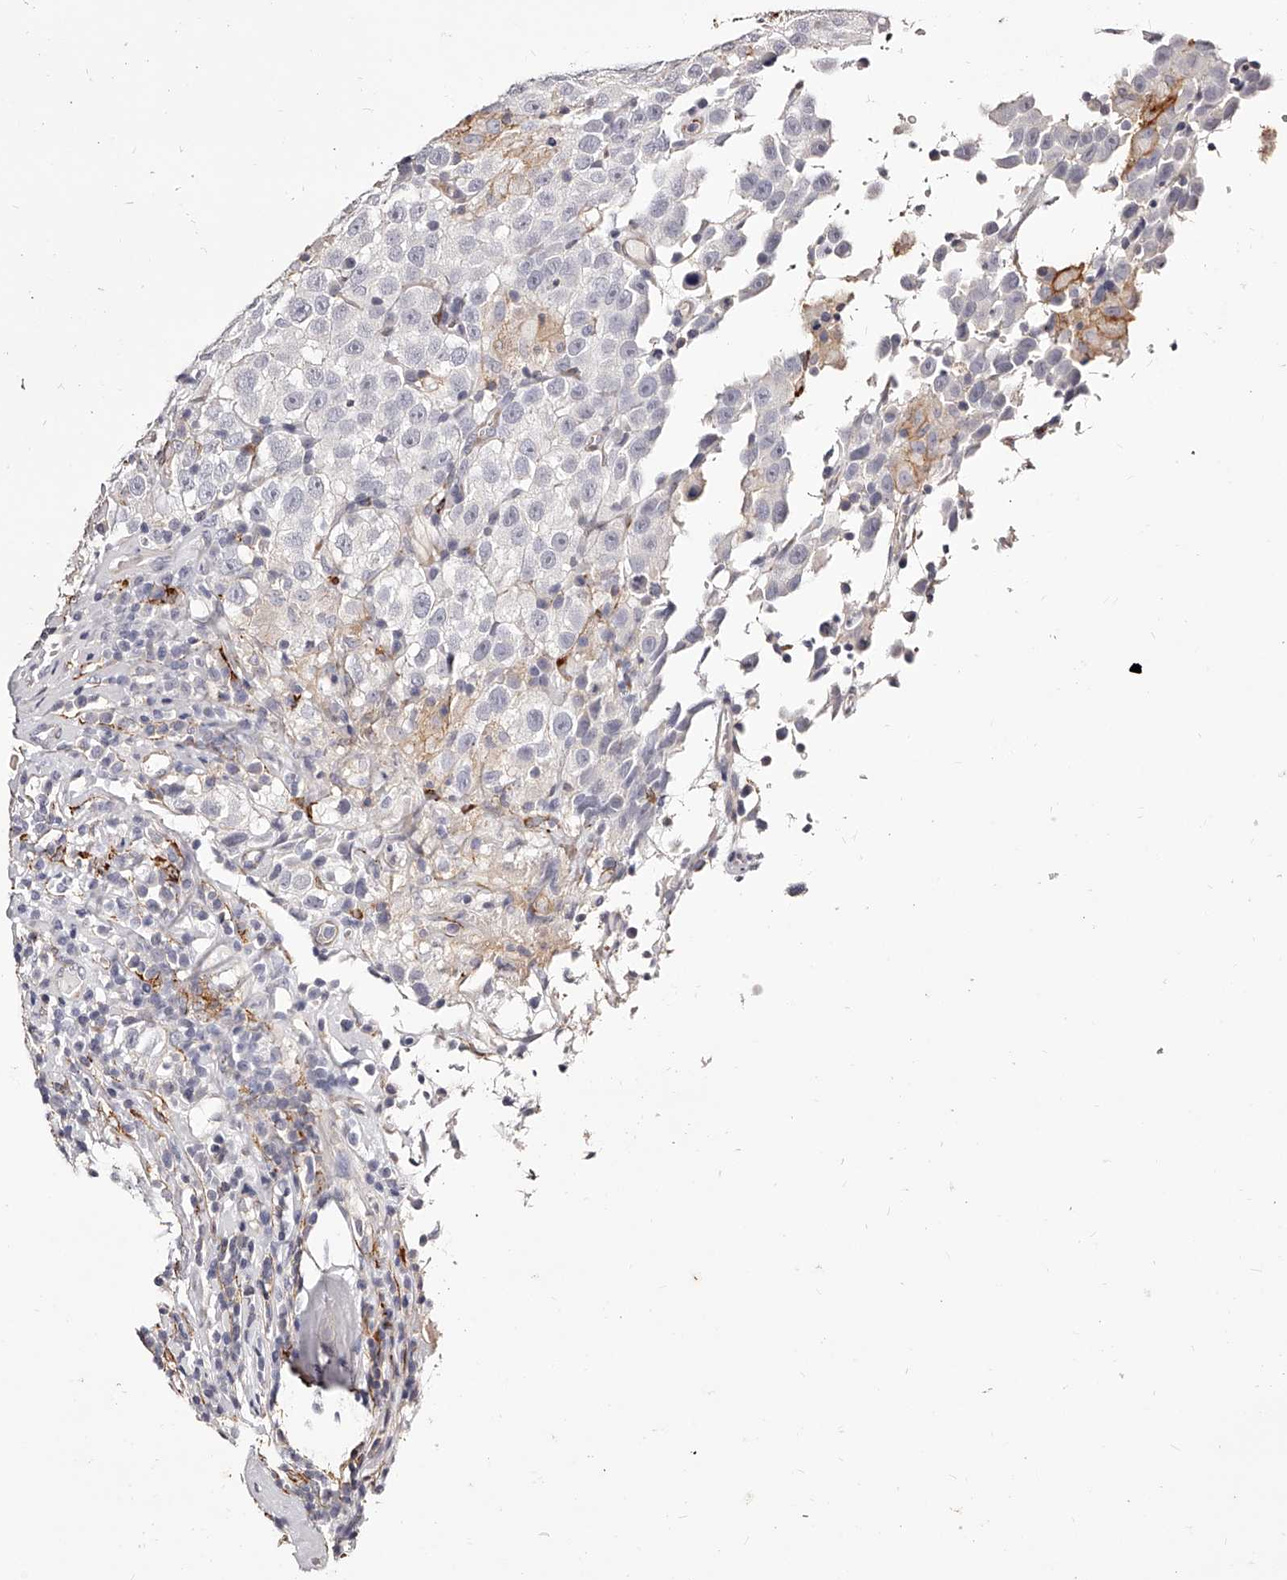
{"staining": {"intensity": "negative", "quantity": "none", "location": "none"}, "tissue": "testis cancer", "cell_type": "Tumor cells", "image_type": "cancer", "snomed": [{"axis": "morphology", "description": "Seminoma, NOS"}, {"axis": "topography", "description": "Testis"}], "caption": "This is an immunohistochemistry photomicrograph of testis cancer (seminoma). There is no positivity in tumor cells.", "gene": "CD82", "patient": {"sex": "male", "age": 41}}